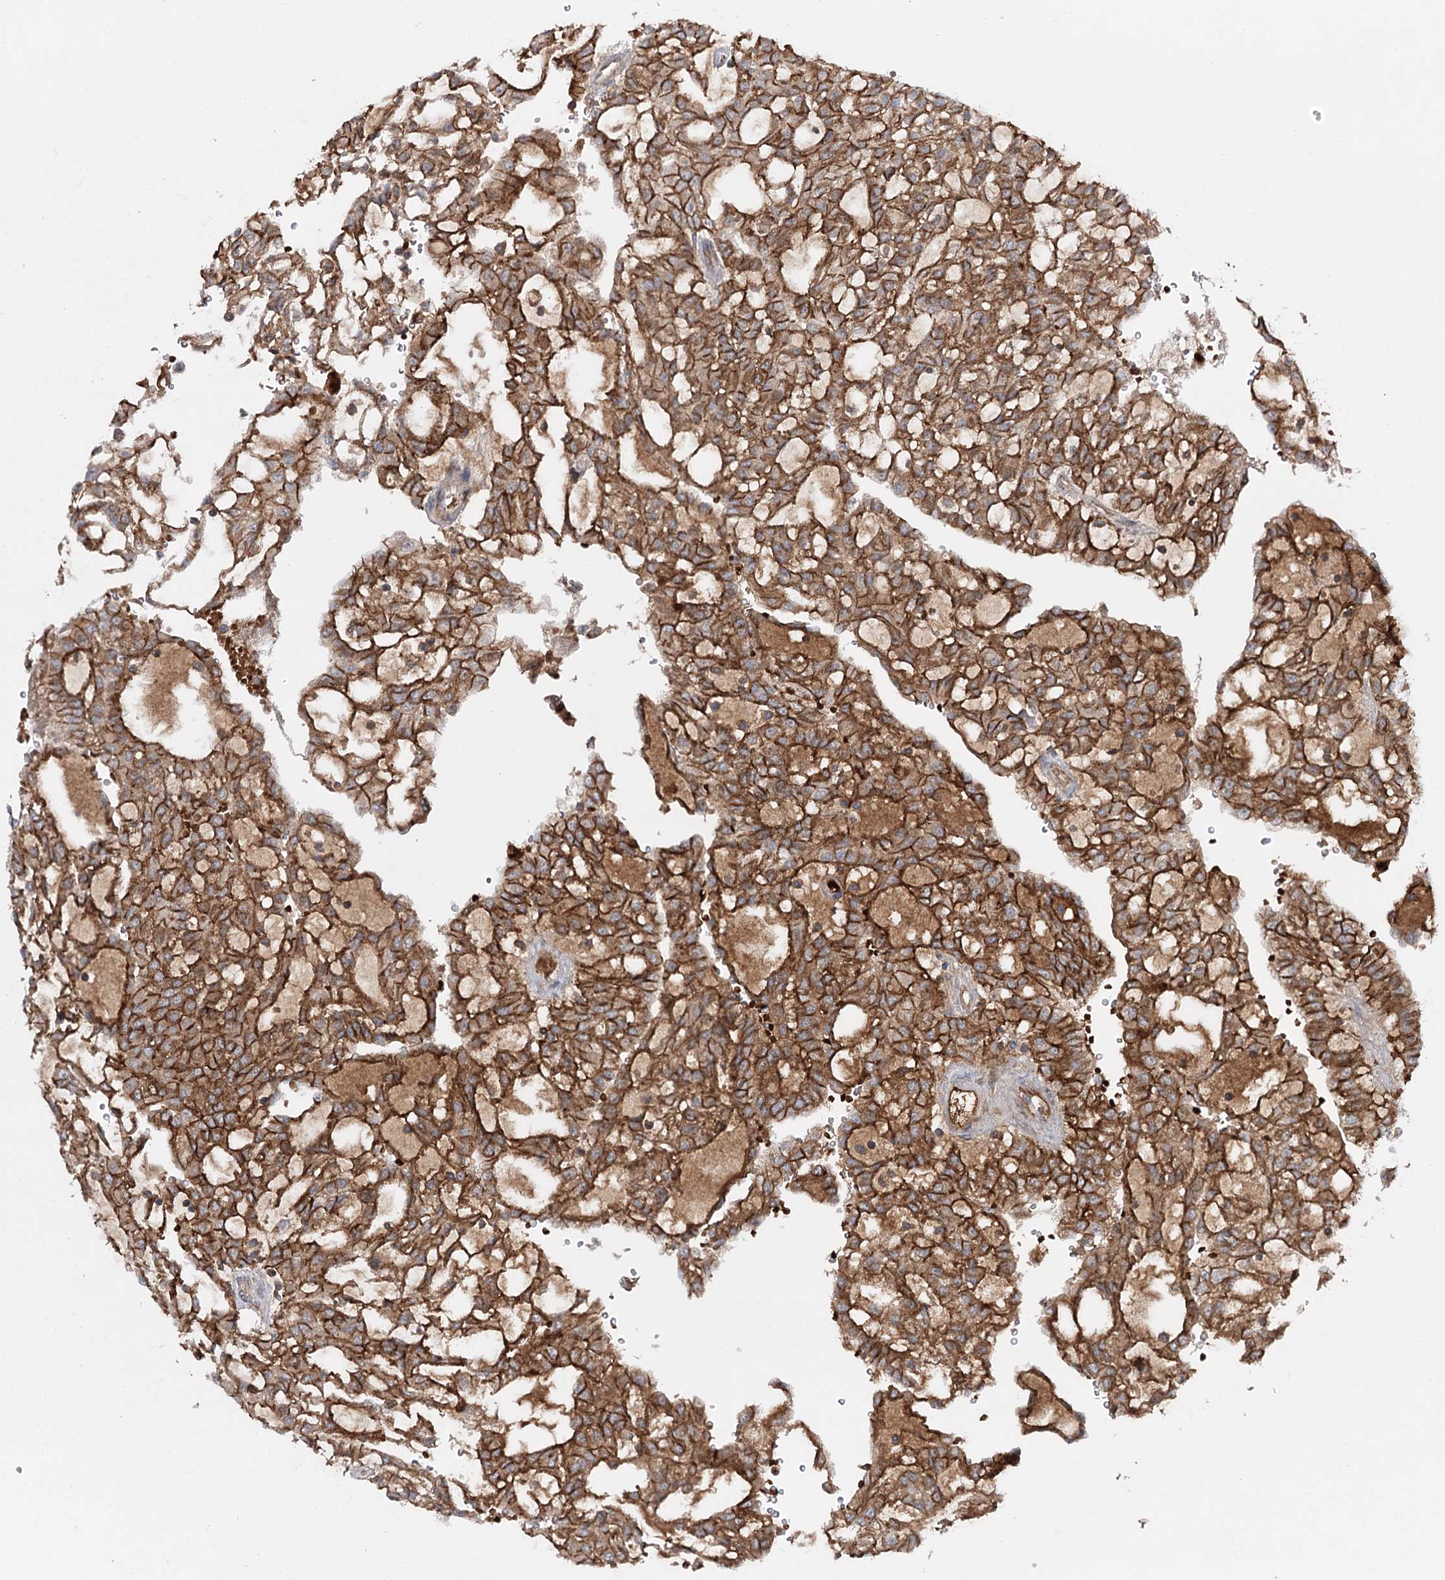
{"staining": {"intensity": "strong", "quantity": ">75%", "location": "cytoplasmic/membranous"}, "tissue": "renal cancer", "cell_type": "Tumor cells", "image_type": "cancer", "snomed": [{"axis": "morphology", "description": "Adenocarcinoma, NOS"}, {"axis": "topography", "description": "Kidney"}], "caption": "Brown immunohistochemical staining in renal cancer shows strong cytoplasmic/membranous staining in approximately >75% of tumor cells.", "gene": "PKP4", "patient": {"sex": "male", "age": 63}}